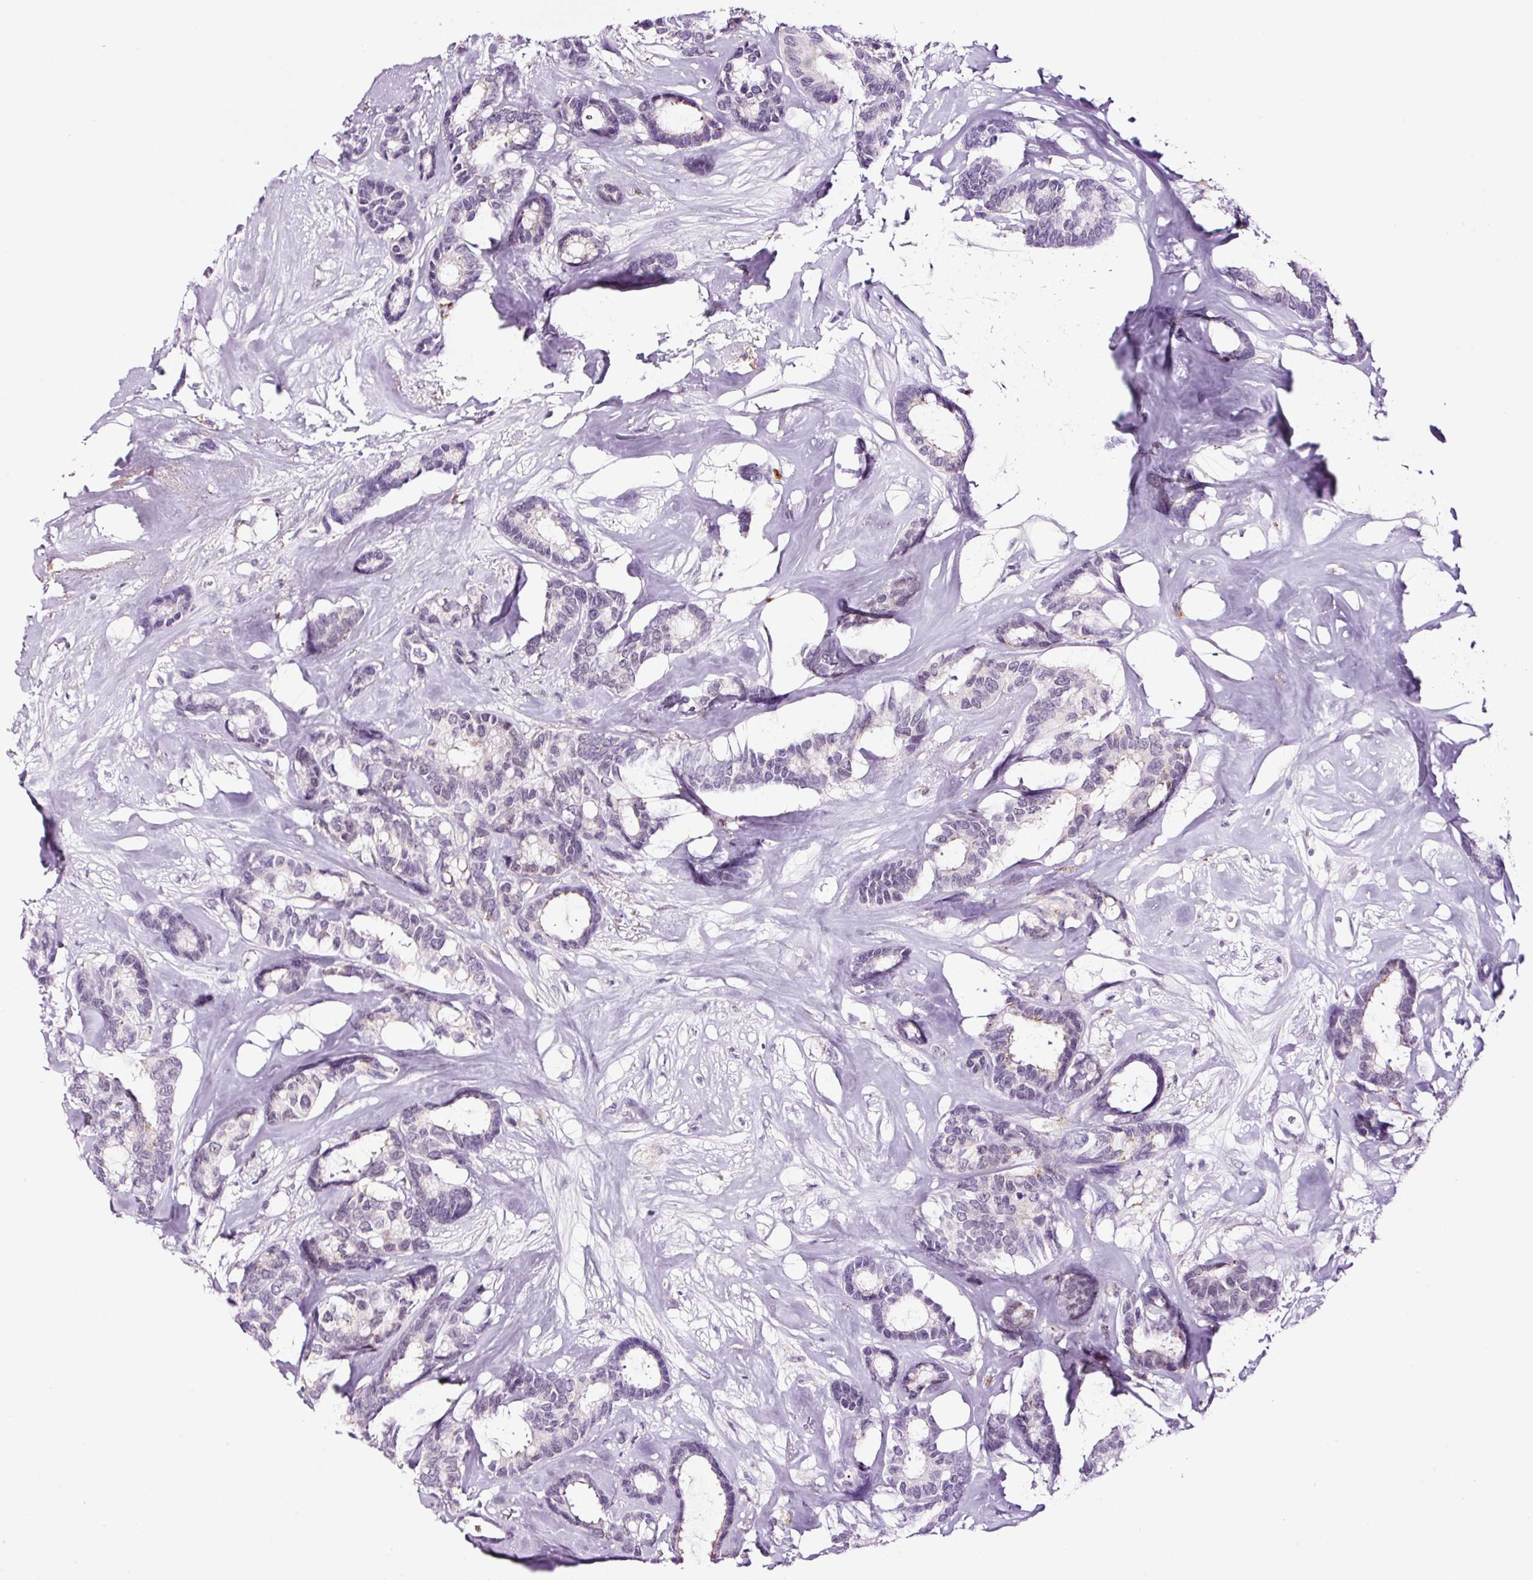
{"staining": {"intensity": "negative", "quantity": "none", "location": "none"}, "tissue": "breast cancer", "cell_type": "Tumor cells", "image_type": "cancer", "snomed": [{"axis": "morphology", "description": "Duct carcinoma"}, {"axis": "topography", "description": "Breast"}], "caption": "The histopathology image shows no staining of tumor cells in breast intraductal carcinoma.", "gene": "RTF2", "patient": {"sex": "female", "age": 87}}